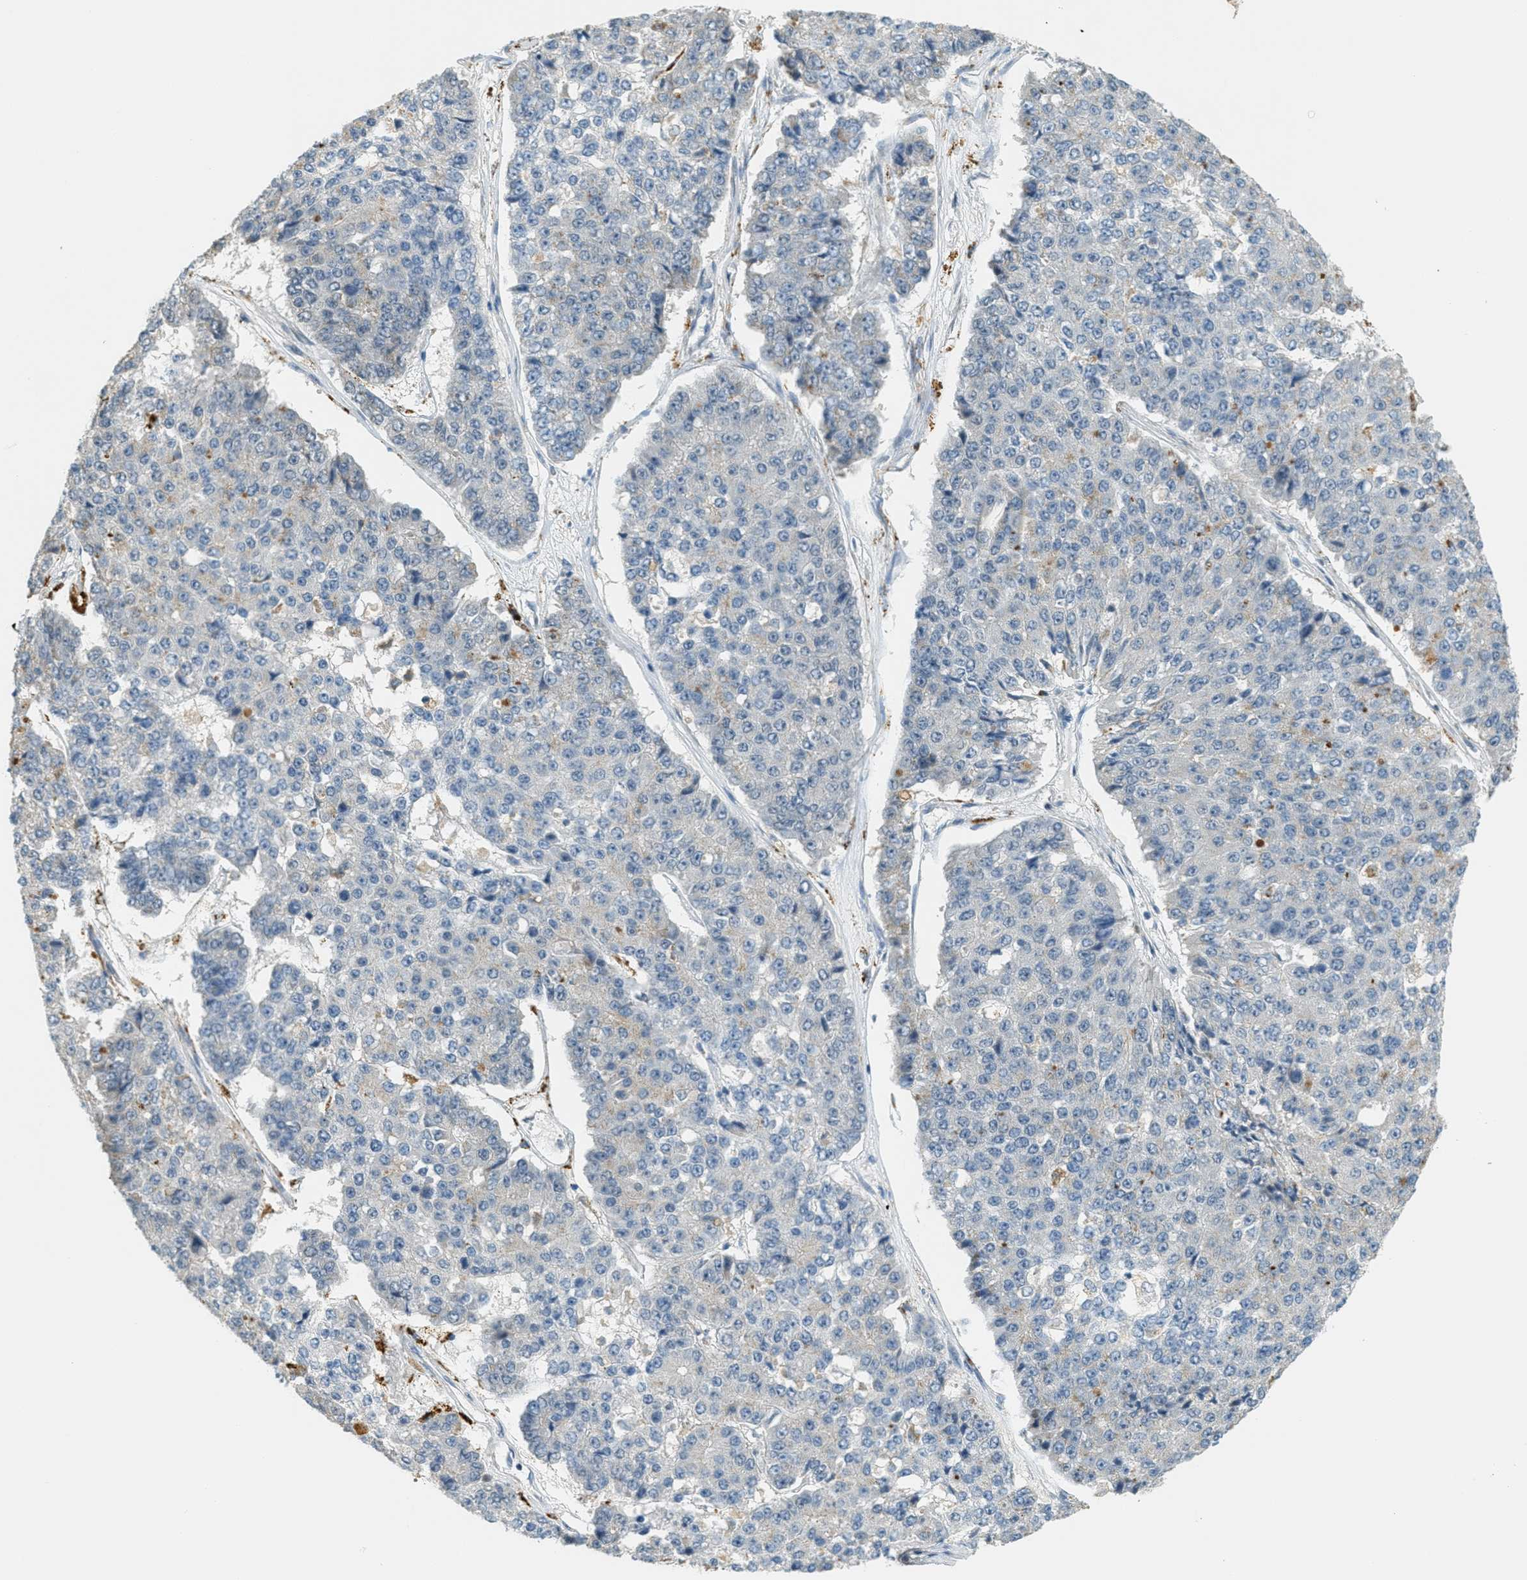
{"staining": {"intensity": "negative", "quantity": "none", "location": "none"}, "tissue": "pancreatic cancer", "cell_type": "Tumor cells", "image_type": "cancer", "snomed": [{"axis": "morphology", "description": "Adenocarcinoma, NOS"}, {"axis": "topography", "description": "Pancreas"}], "caption": "This is a photomicrograph of immunohistochemistry (IHC) staining of adenocarcinoma (pancreatic), which shows no positivity in tumor cells.", "gene": "TCF3", "patient": {"sex": "male", "age": 50}}